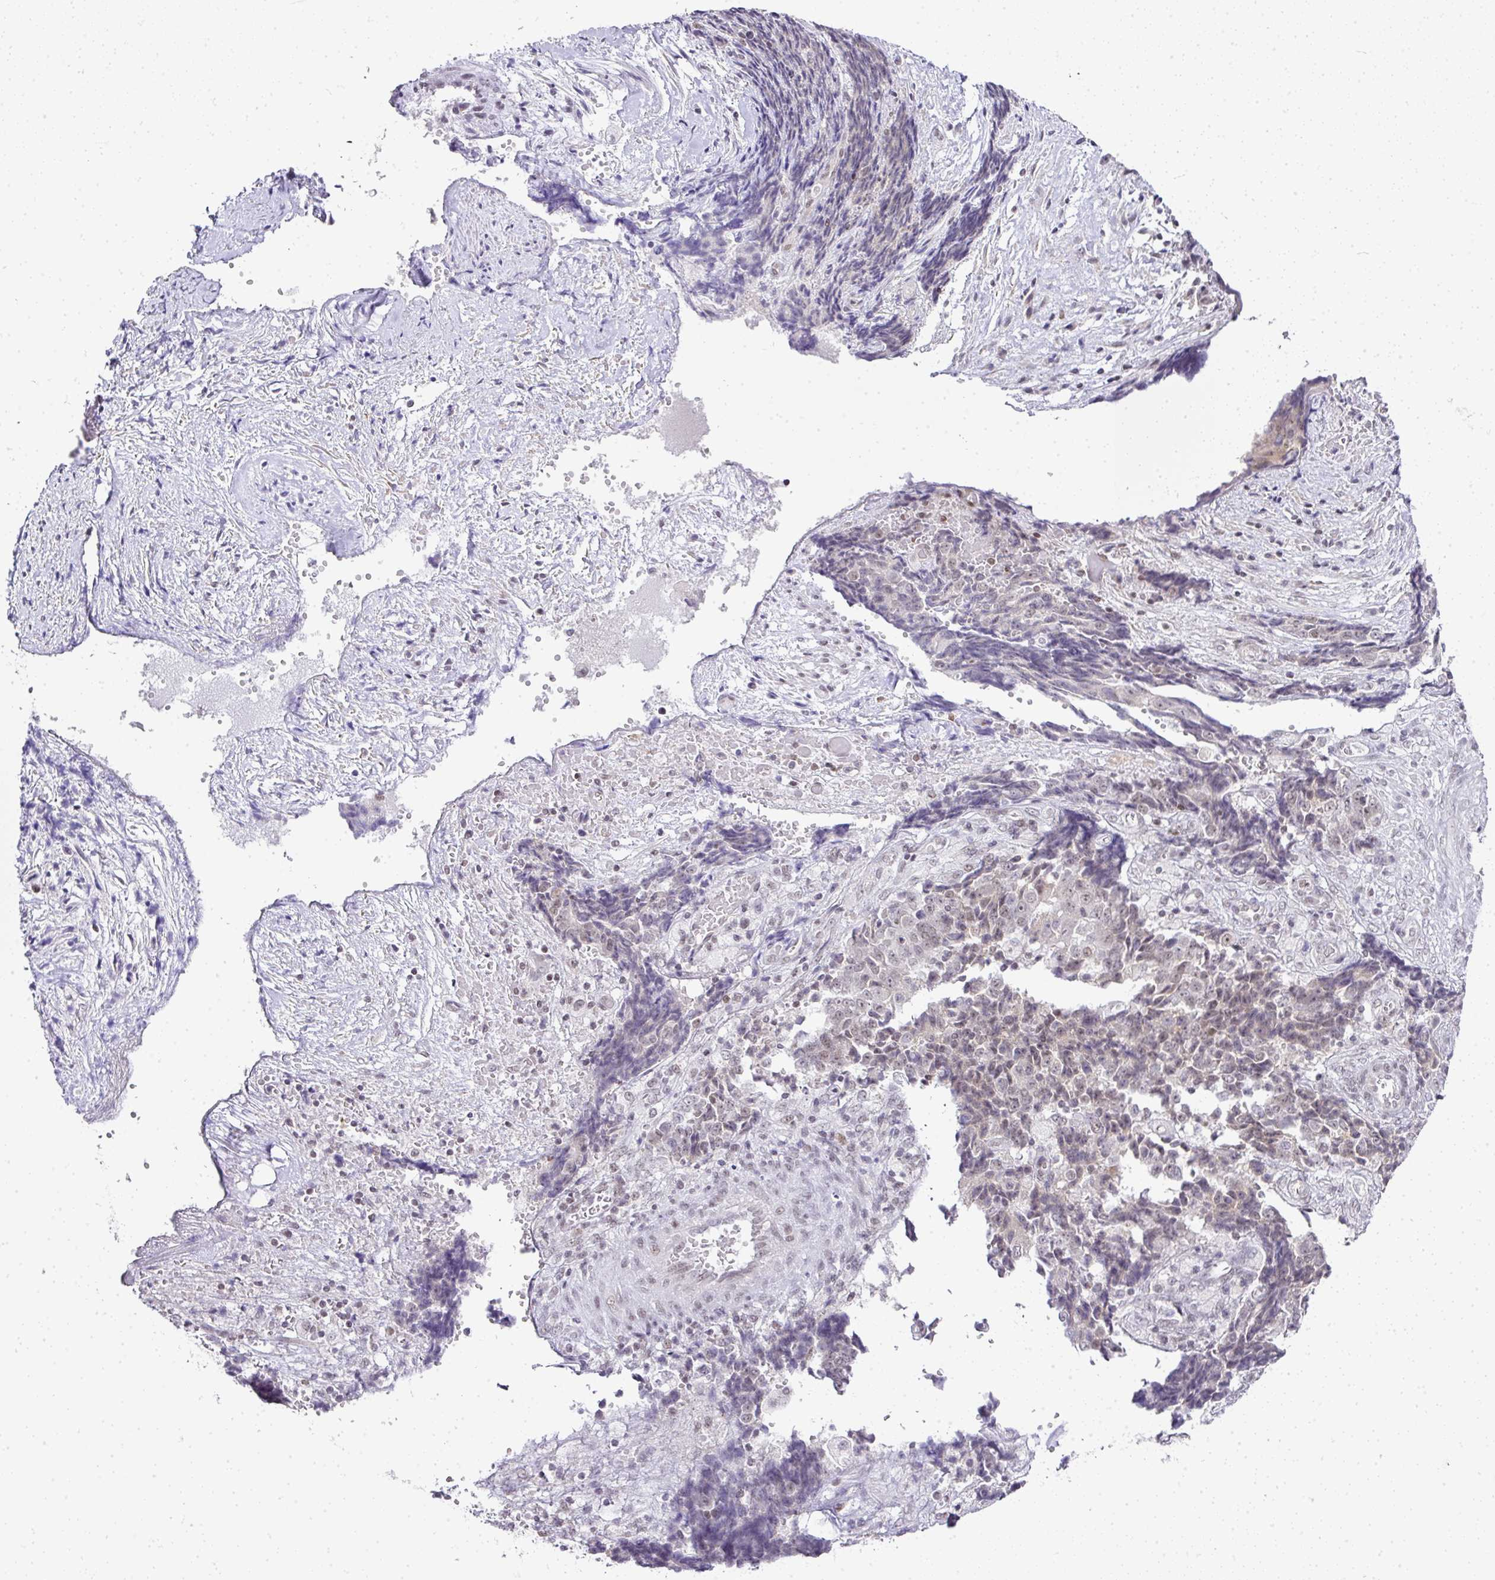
{"staining": {"intensity": "moderate", "quantity": "25%-75%", "location": "cytoplasmic/membranous"}, "tissue": "ovarian cancer", "cell_type": "Tumor cells", "image_type": "cancer", "snomed": [{"axis": "morphology", "description": "Carcinoma, endometroid"}, {"axis": "topography", "description": "Ovary"}], "caption": "DAB (3,3'-diaminobenzidine) immunohistochemical staining of human ovarian cancer demonstrates moderate cytoplasmic/membranous protein expression in approximately 25%-75% of tumor cells.", "gene": "FAM32A", "patient": {"sex": "female", "age": 42}}